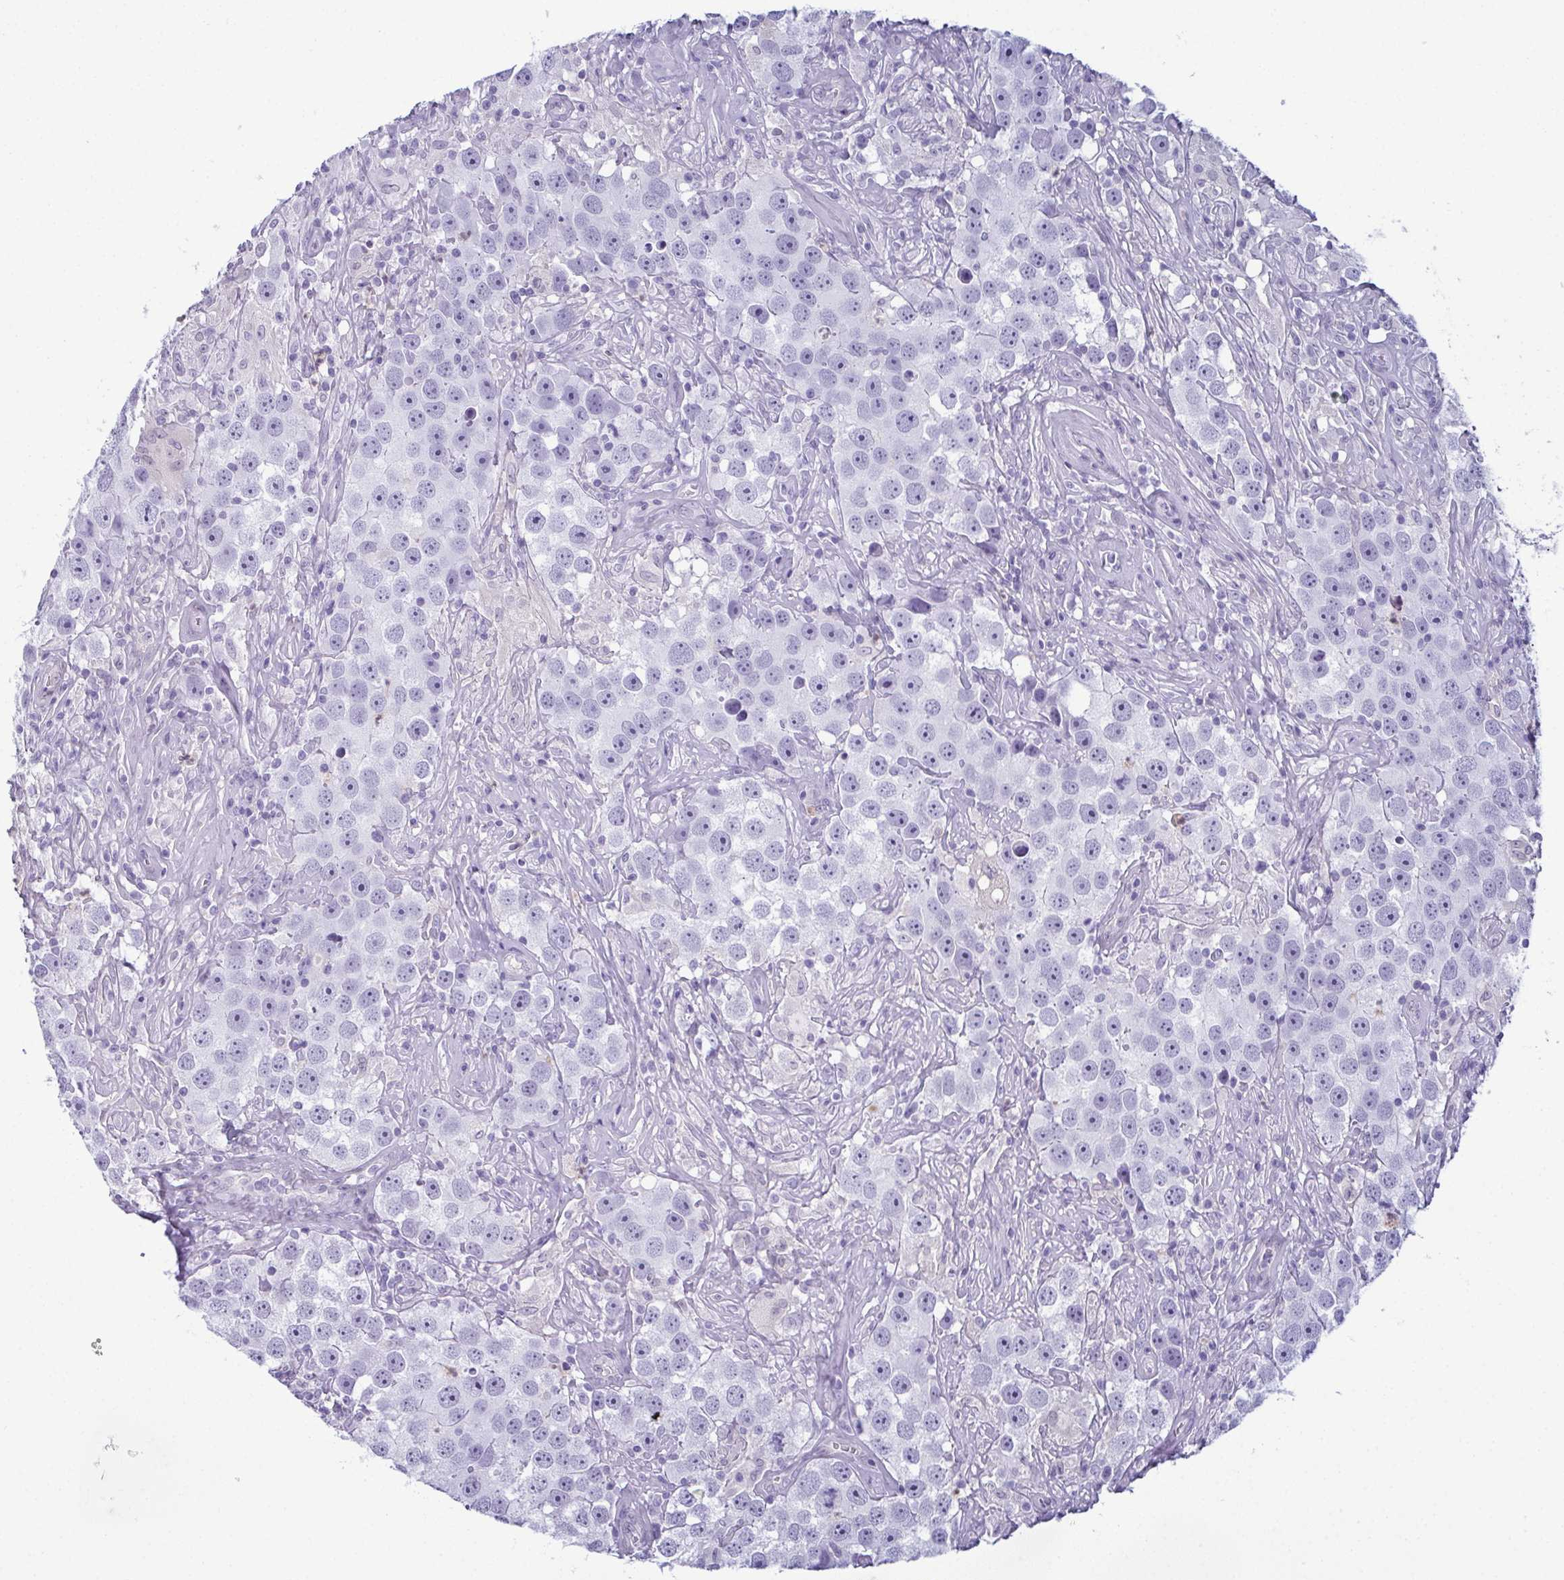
{"staining": {"intensity": "negative", "quantity": "none", "location": "none"}, "tissue": "testis cancer", "cell_type": "Tumor cells", "image_type": "cancer", "snomed": [{"axis": "morphology", "description": "Seminoma, NOS"}, {"axis": "topography", "description": "Testis"}], "caption": "A high-resolution histopathology image shows immunohistochemistry staining of testis seminoma, which shows no significant staining in tumor cells.", "gene": "CDA", "patient": {"sex": "male", "age": 49}}